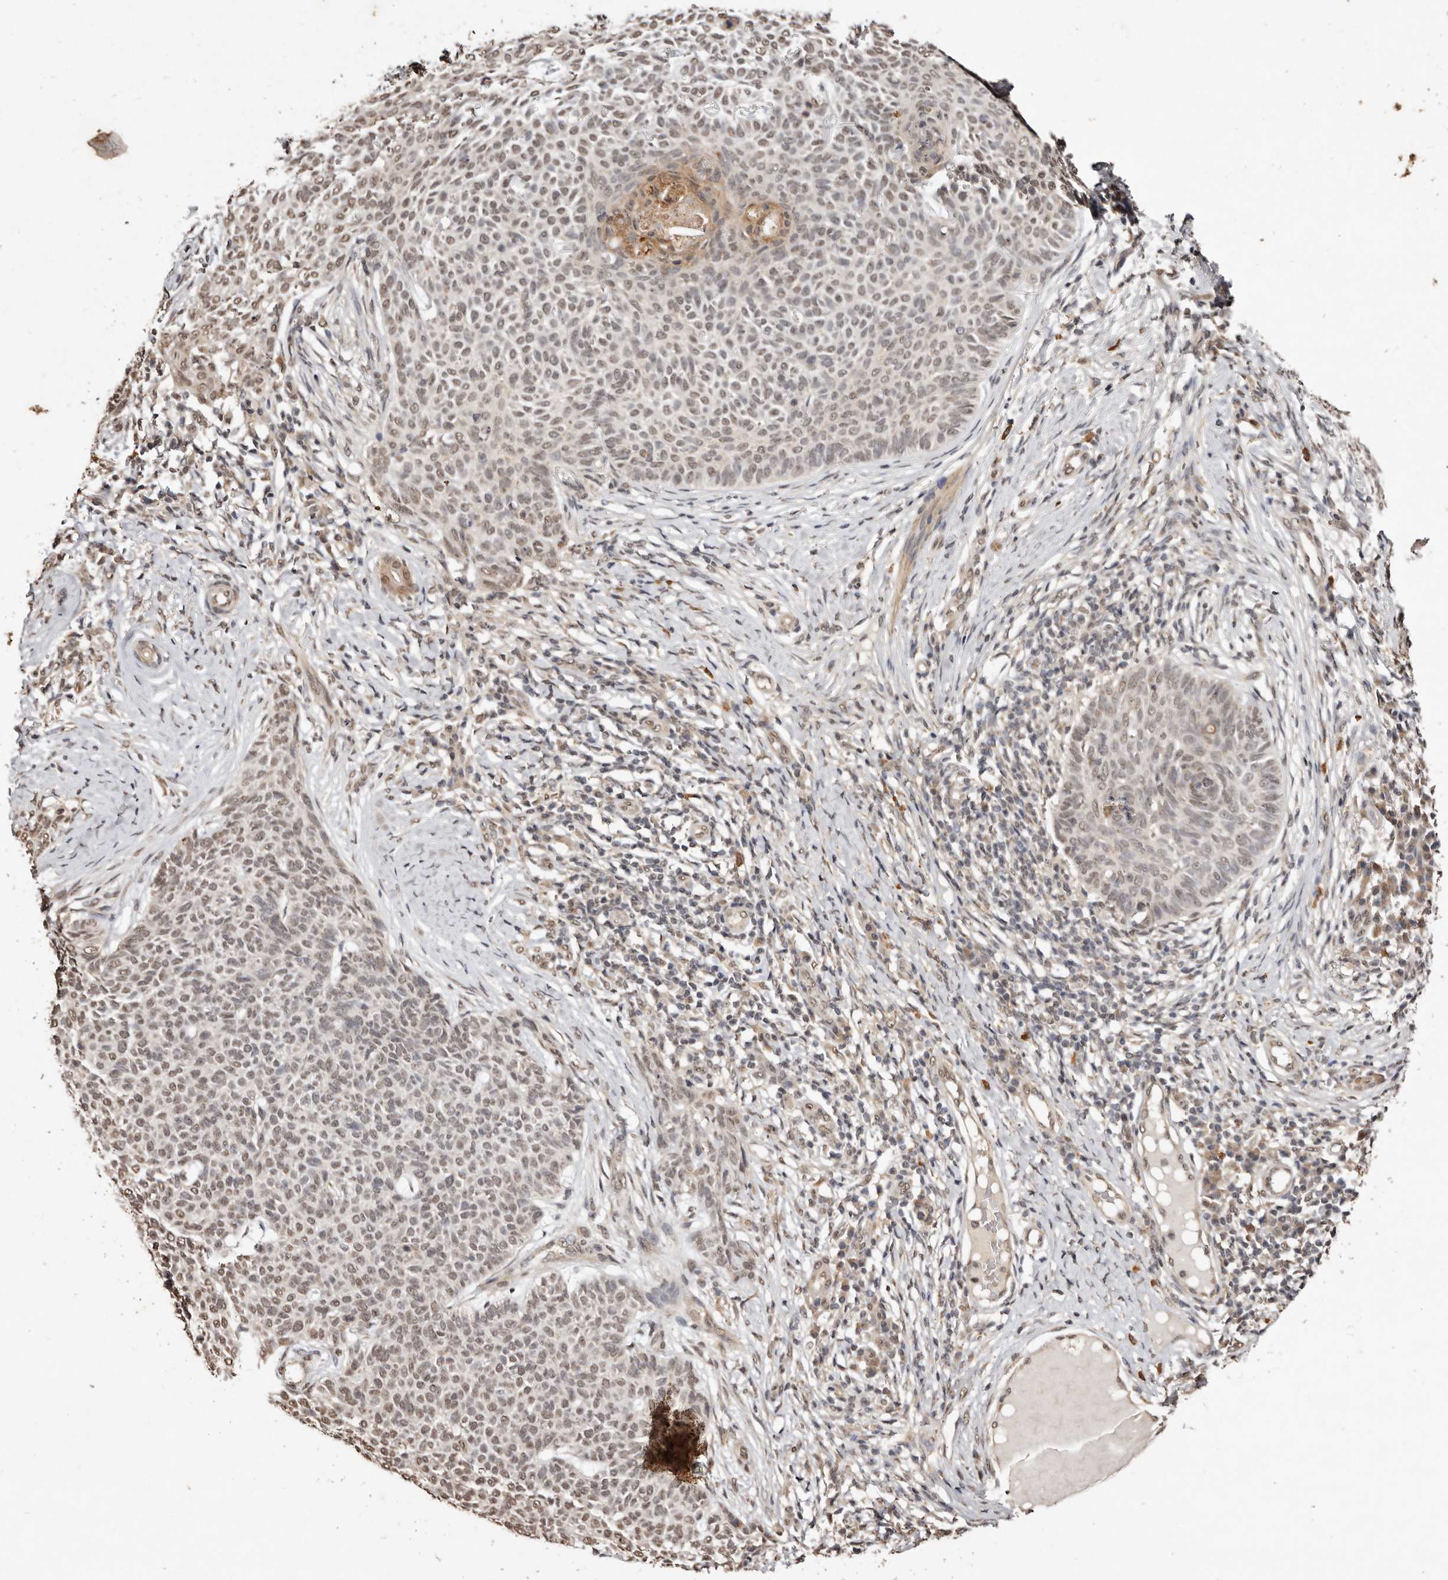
{"staining": {"intensity": "weak", "quantity": "<25%", "location": "nuclear"}, "tissue": "skin cancer", "cell_type": "Tumor cells", "image_type": "cancer", "snomed": [{"axis": "morphology", "description": "Normal tissue, NOS"}, {"axis": "morphology", "description": "Basal cell carcinoma"}, {"axis": "topography", "description": "Skin"}], "caption": "Immunohistochemistry (IHC) of human skin basal cell carcinoma reveals no positivity in tumor cells.", "gene": "NOTCH1", "patient": {"sex": "male", "age": 50}}